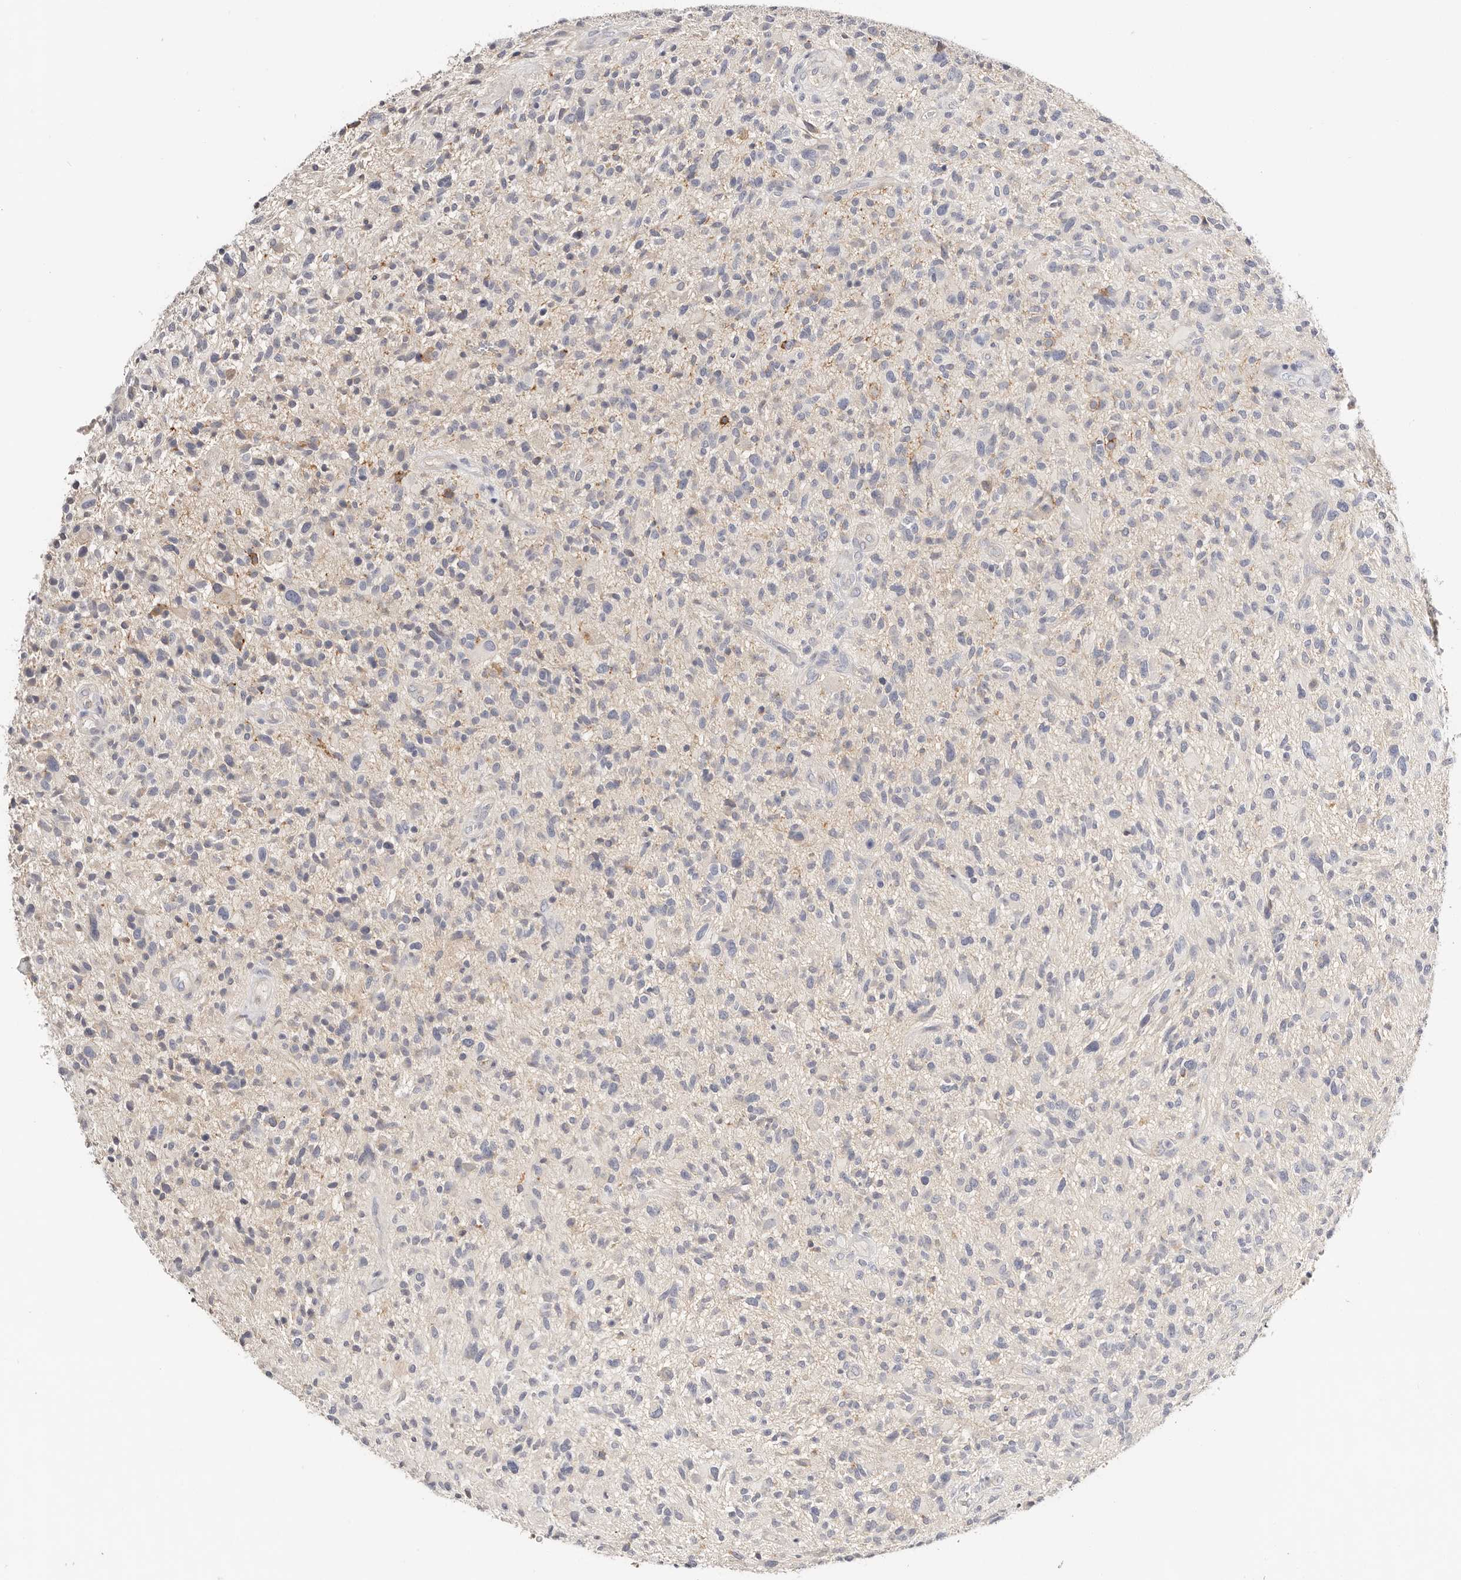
{"staining": {"intensity": "negative", "quantity": "none", "location": "none"}, "tissue": "glioma", "cell_type": "Tumor cells", "image_type": "cancer", "snomed": [{"axis": "morphology", "description": "Glioma, malignant, High grade"}, {"axis": "topography", "description": "Brain"}], "caption": "This is a histopathology image of immunohistochemistry (IHC) staining of glioma, which shows no staining in tumor cells.", "gene": "DNASE1", "patient": {"sex": "male", "age": 47}}